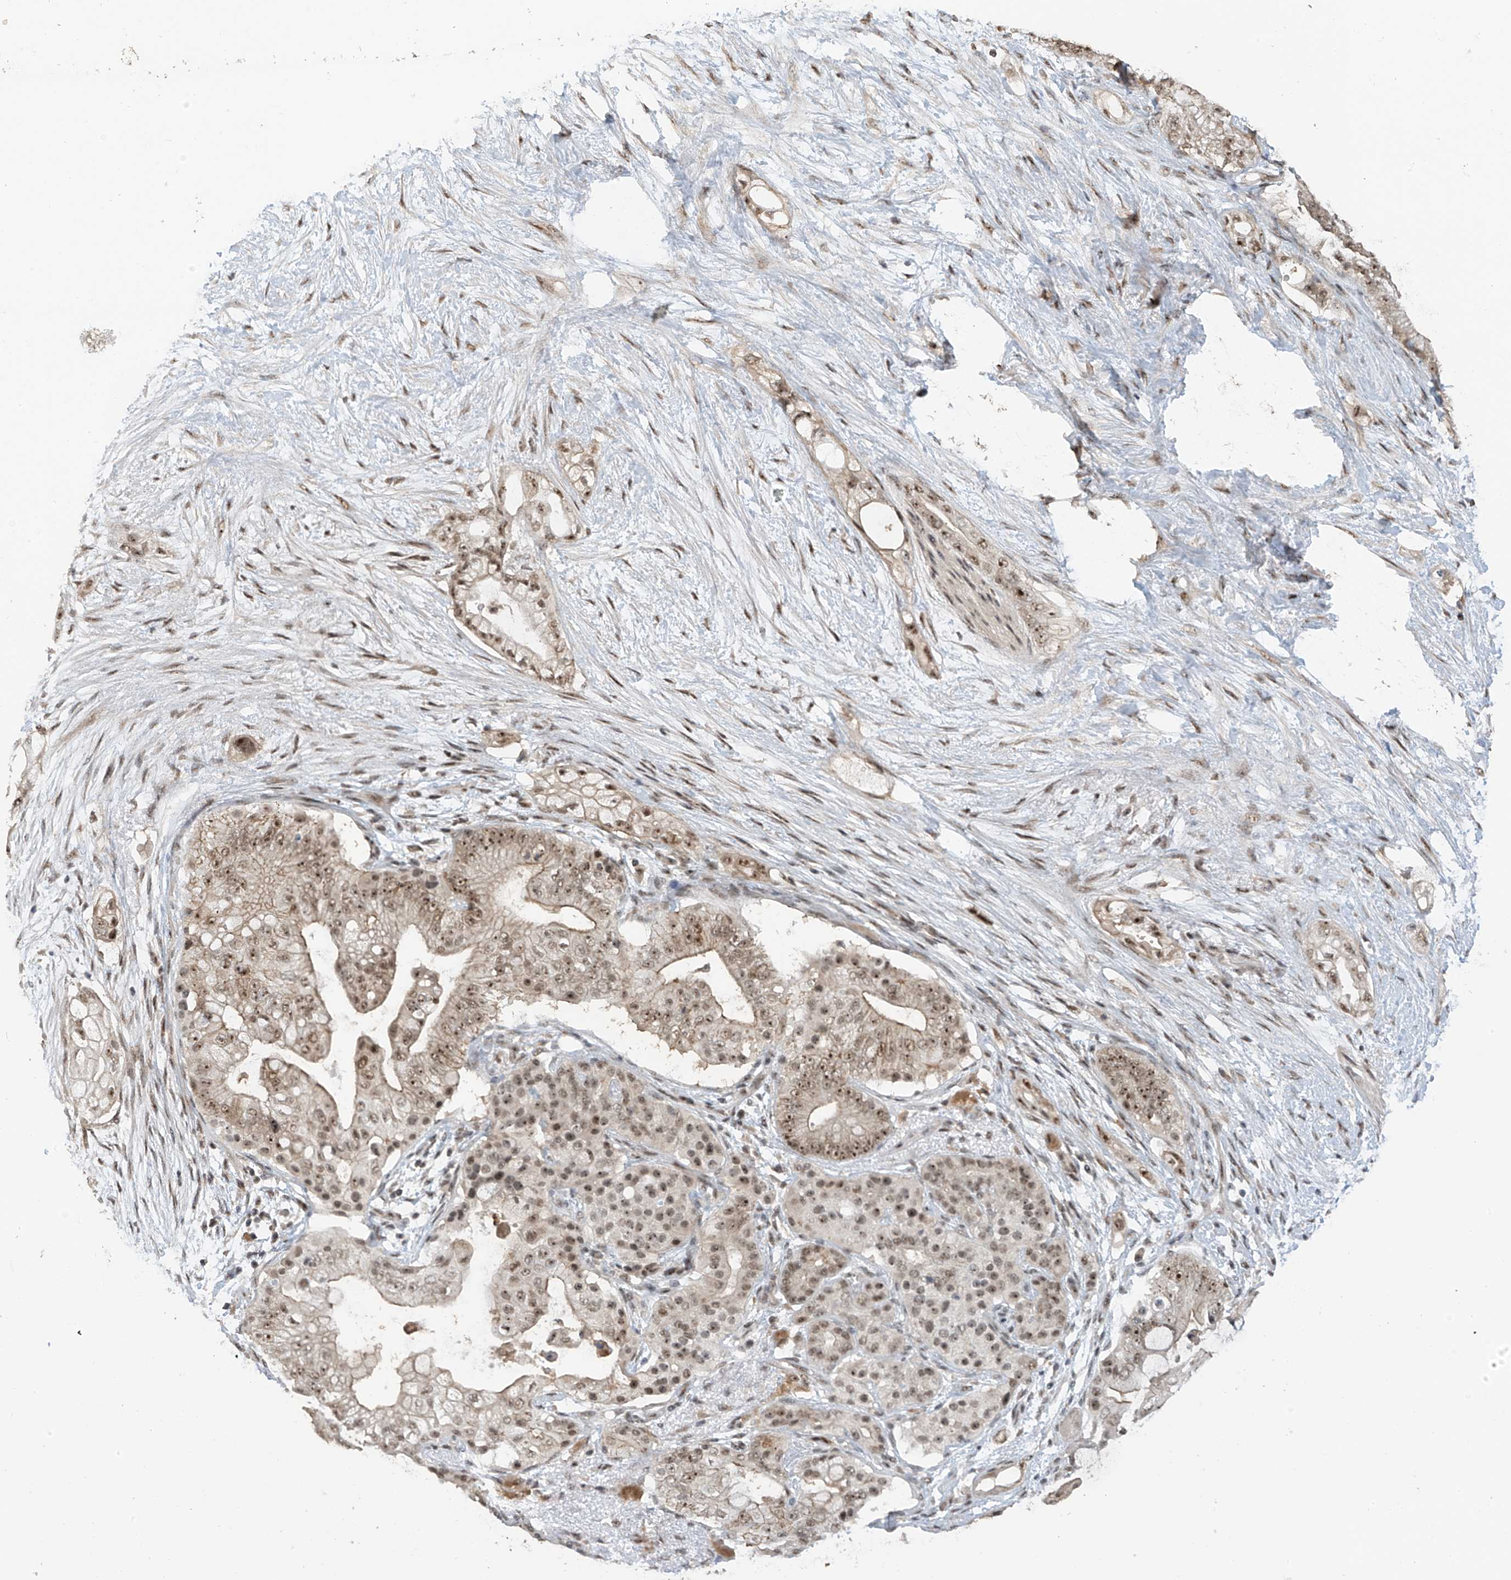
{"staining": {"intensity": "moderate", "quantity": ">75%", "location": "cytoplasmic/membranous,nuclear"}, "tissue": "pancreatic cancer", "cell_type": "Tumor cells", "image_type": "cancer", "snomed": [{"axis": "morphology", "description": "Adenocarcinoma, NOS"}, {"axis": "topography", "description": "Pancreas"}], "caption": "Immunohistochemistry (IHC) (DAB (3,3'-diaminobenzidine)) staining of human adenocarcinoma (pancreatic) exhibits moderate cytoplasmic/membranous and nuclear protein staining in approximately >75% of tumor cells. The staining was performed using DAB (3,3'-diaminobenzidine) to visualize the protein expression in brown, while the nuclei were stained in blue with hematoxylin (Magnification: 20x).", "gene": "C1orf131", "patient": {"sex": "male", "age": 53}}